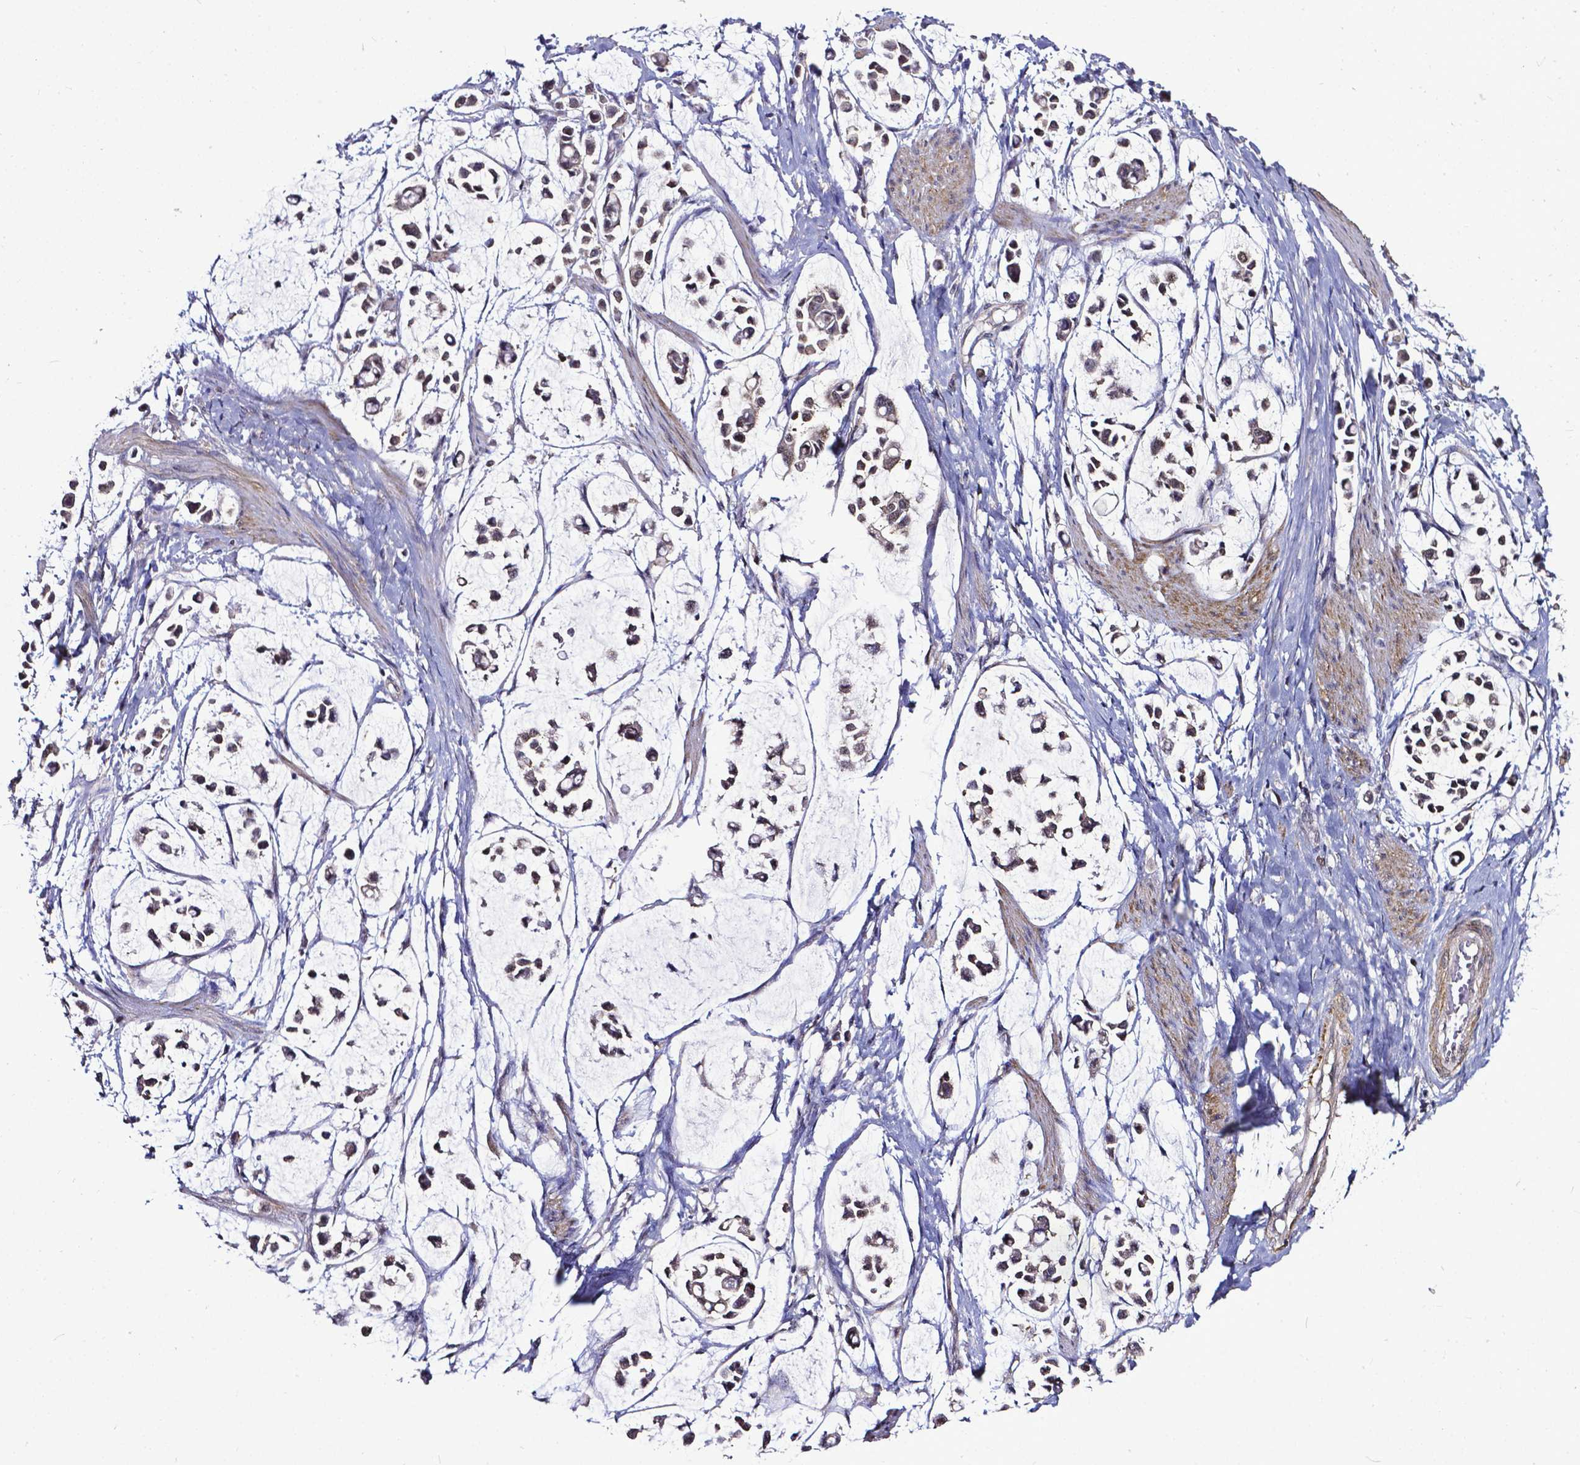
{"staining": {"intensity": "weak", "quantity": ">75%", "location": "nuclear"}, "tissue": "stomach cancer", "cell_type": "Tumor cells", "image_type": "cancer", "snomed": [{"axis": "morphology", "description": "Adenocarcinoma, NOS"}, {"axis": "topography", "description": "Stomach"}], "caption": "High-power microscopy captured an immunohistochemistry (IHC) micrograph of adenocarcinoma (stomach), revealing weak nuclear staining in about >75% of tumor cells.", "gene": "OTUB1", "patient": {"sex": "male", "age": 82}}